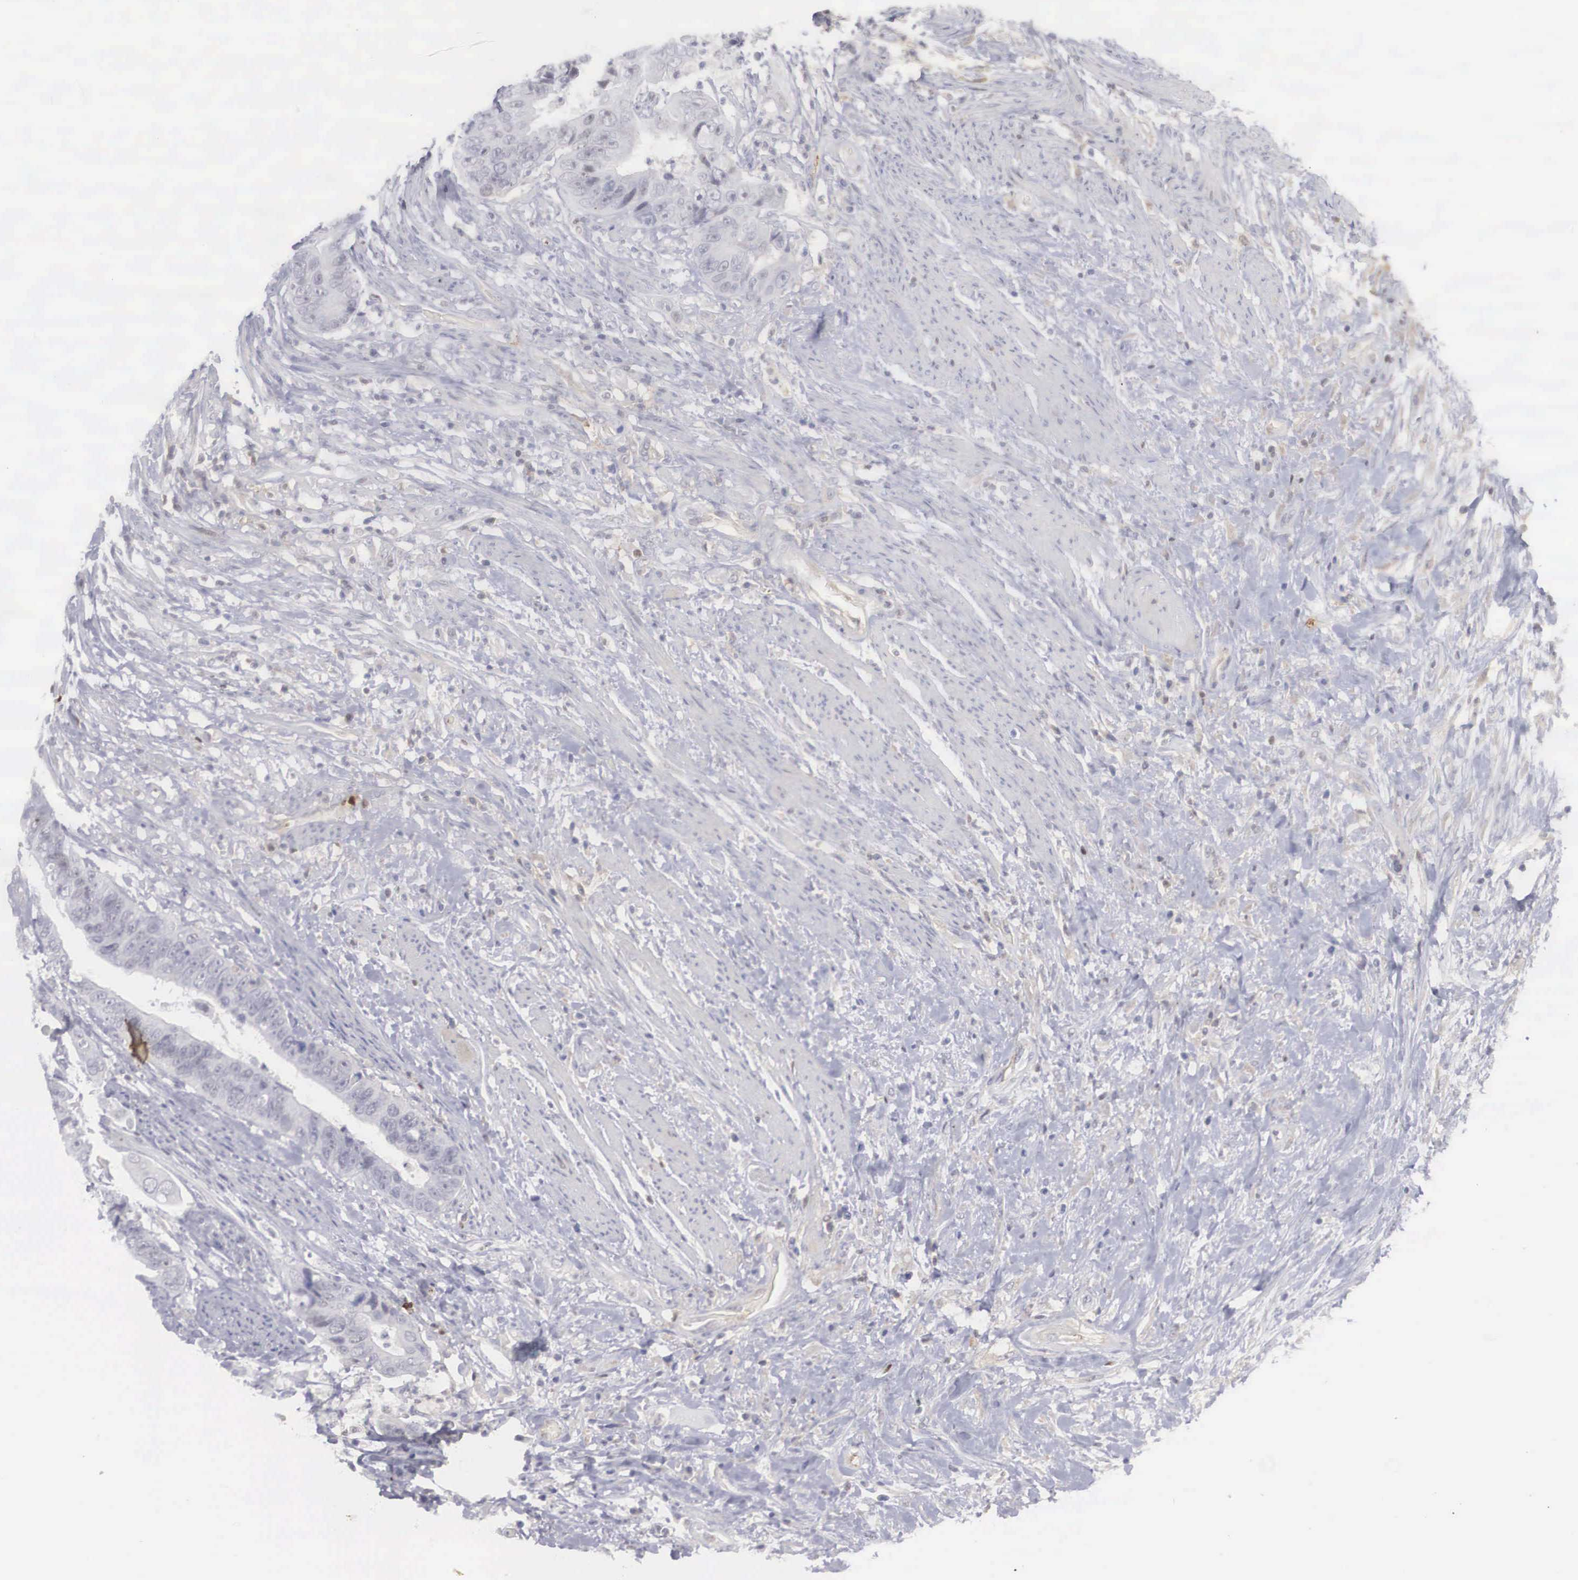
{"staining": {"intensity": "weak", "quantity": "<25%", "location": "nuclear"}, "tissue": "colorectal cancer", "cell_type": "Tumor cells", "image_type": "cancer", "snomed": [{"axis": "morphology", "description": "Adenocarcinoma, NOS"}, {"axis": "topography", "description": "Rectum"}], "caption": "Adenocarcinoma (colorectal) stained for a protein using immunohistochemistry (IHC) demonstrates no positivity tumor cells.", "gene": "RBPJ", "patient": {"sex": "female", "age": 65}}